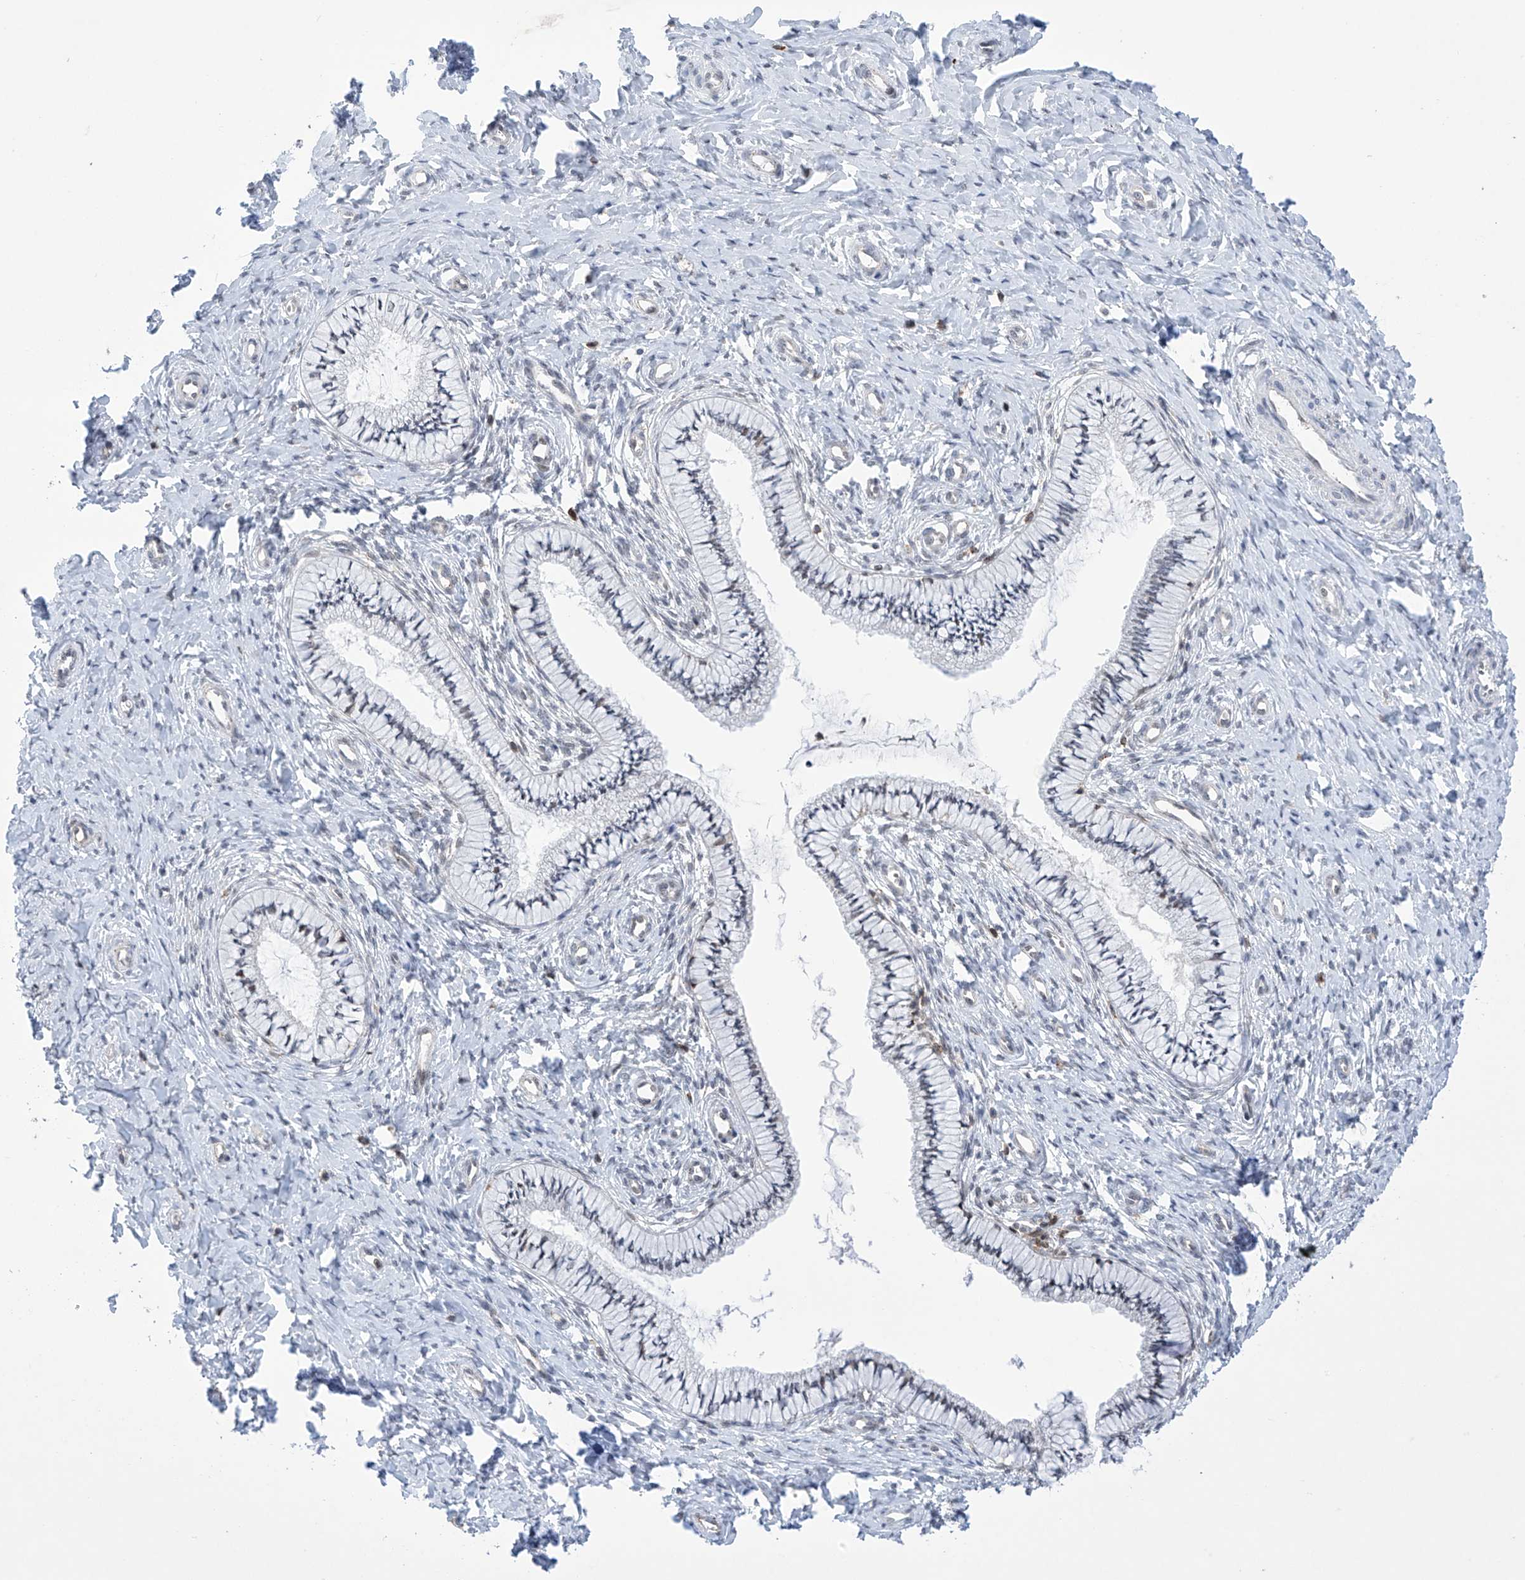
{"staining": {"intensity": "moderate", "quantity": "<25%", "location": "nuclear"}, "tissue": "cervix", "cell_type": "Glandular cells", "image_type": "normal", "snomed": [{"axis": "morphology", "description": "Normal tissue, NOS"}, {"axis": "topography", "description": "Cervix"}], "caption": "Immunohistochemical staining of normal cervix displays moderate nuclear protein expression in about <25% of glandular cells. The protein is shown in brown color, while the nuclei are stained blue.", "gene": "MSL3", "patient": {"sex": "female", "age": 36}}